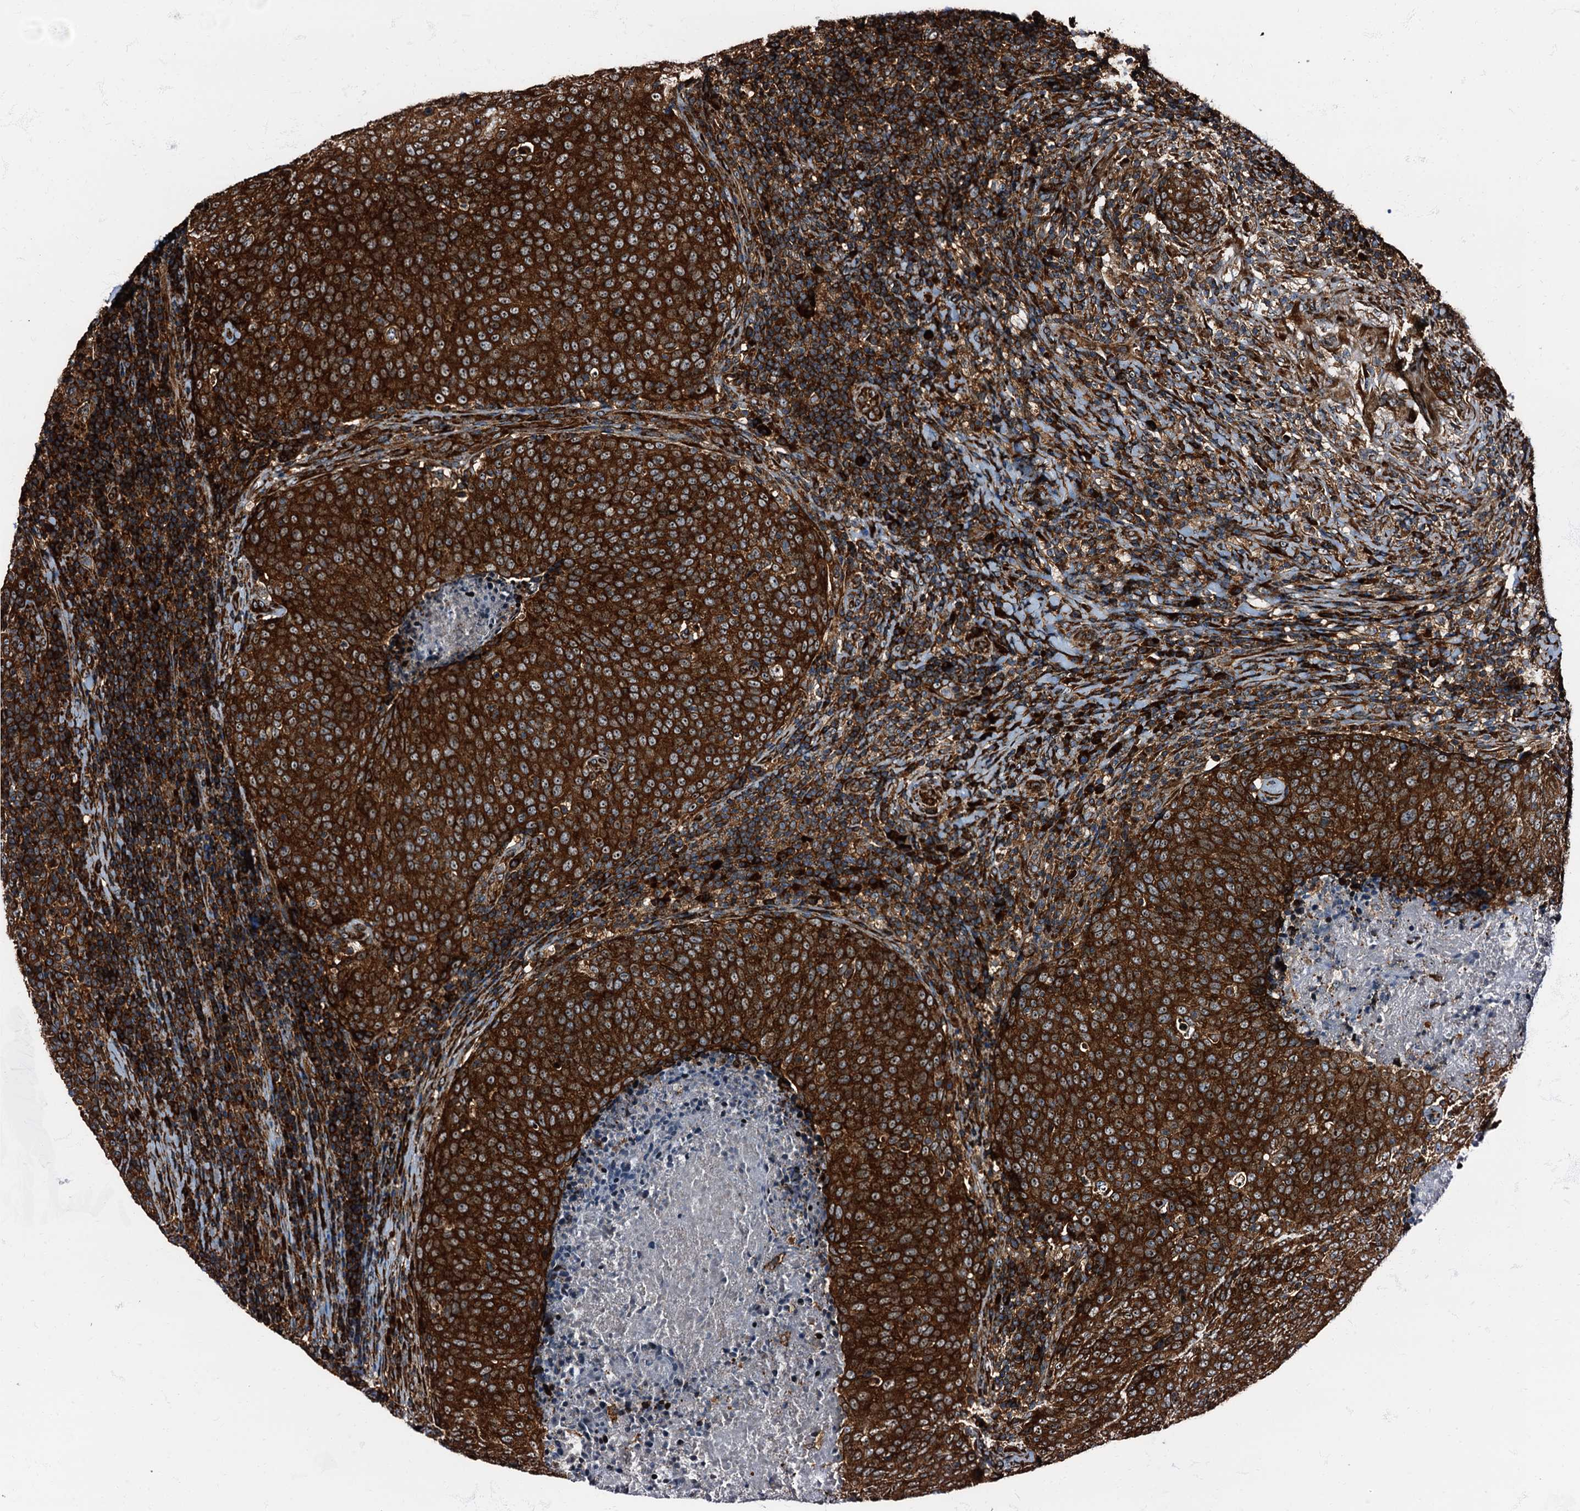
{"staining": {"intensity": "strong", "quantity": ">75%", "location": "cytoplasmic/membranous"}, "tissue": "head and neck cancer", "cell_type": "Tumor cells", "image_type": "cancer", "snomed": [{"axis": "morphology", "description": "Squamous cell carcinoma, NOS"}, {"axis": "morphology", "description": "Squamous cell carcinoma, metastatic, NOS"}, {"axis": "topography", "description": "Lymph node"}, {"axis": "topography", "description": "Head-Neck"}], "caption": "There is high levels of strong cytoplasmic/membranous expression in tumor cells of head and neck metastatic squamous cell carcinoma, as demonstrated by immunohistochemical staining (brown color).", "gene": "ATP2C1", "patient": {"sex": "male", "age": 62}}